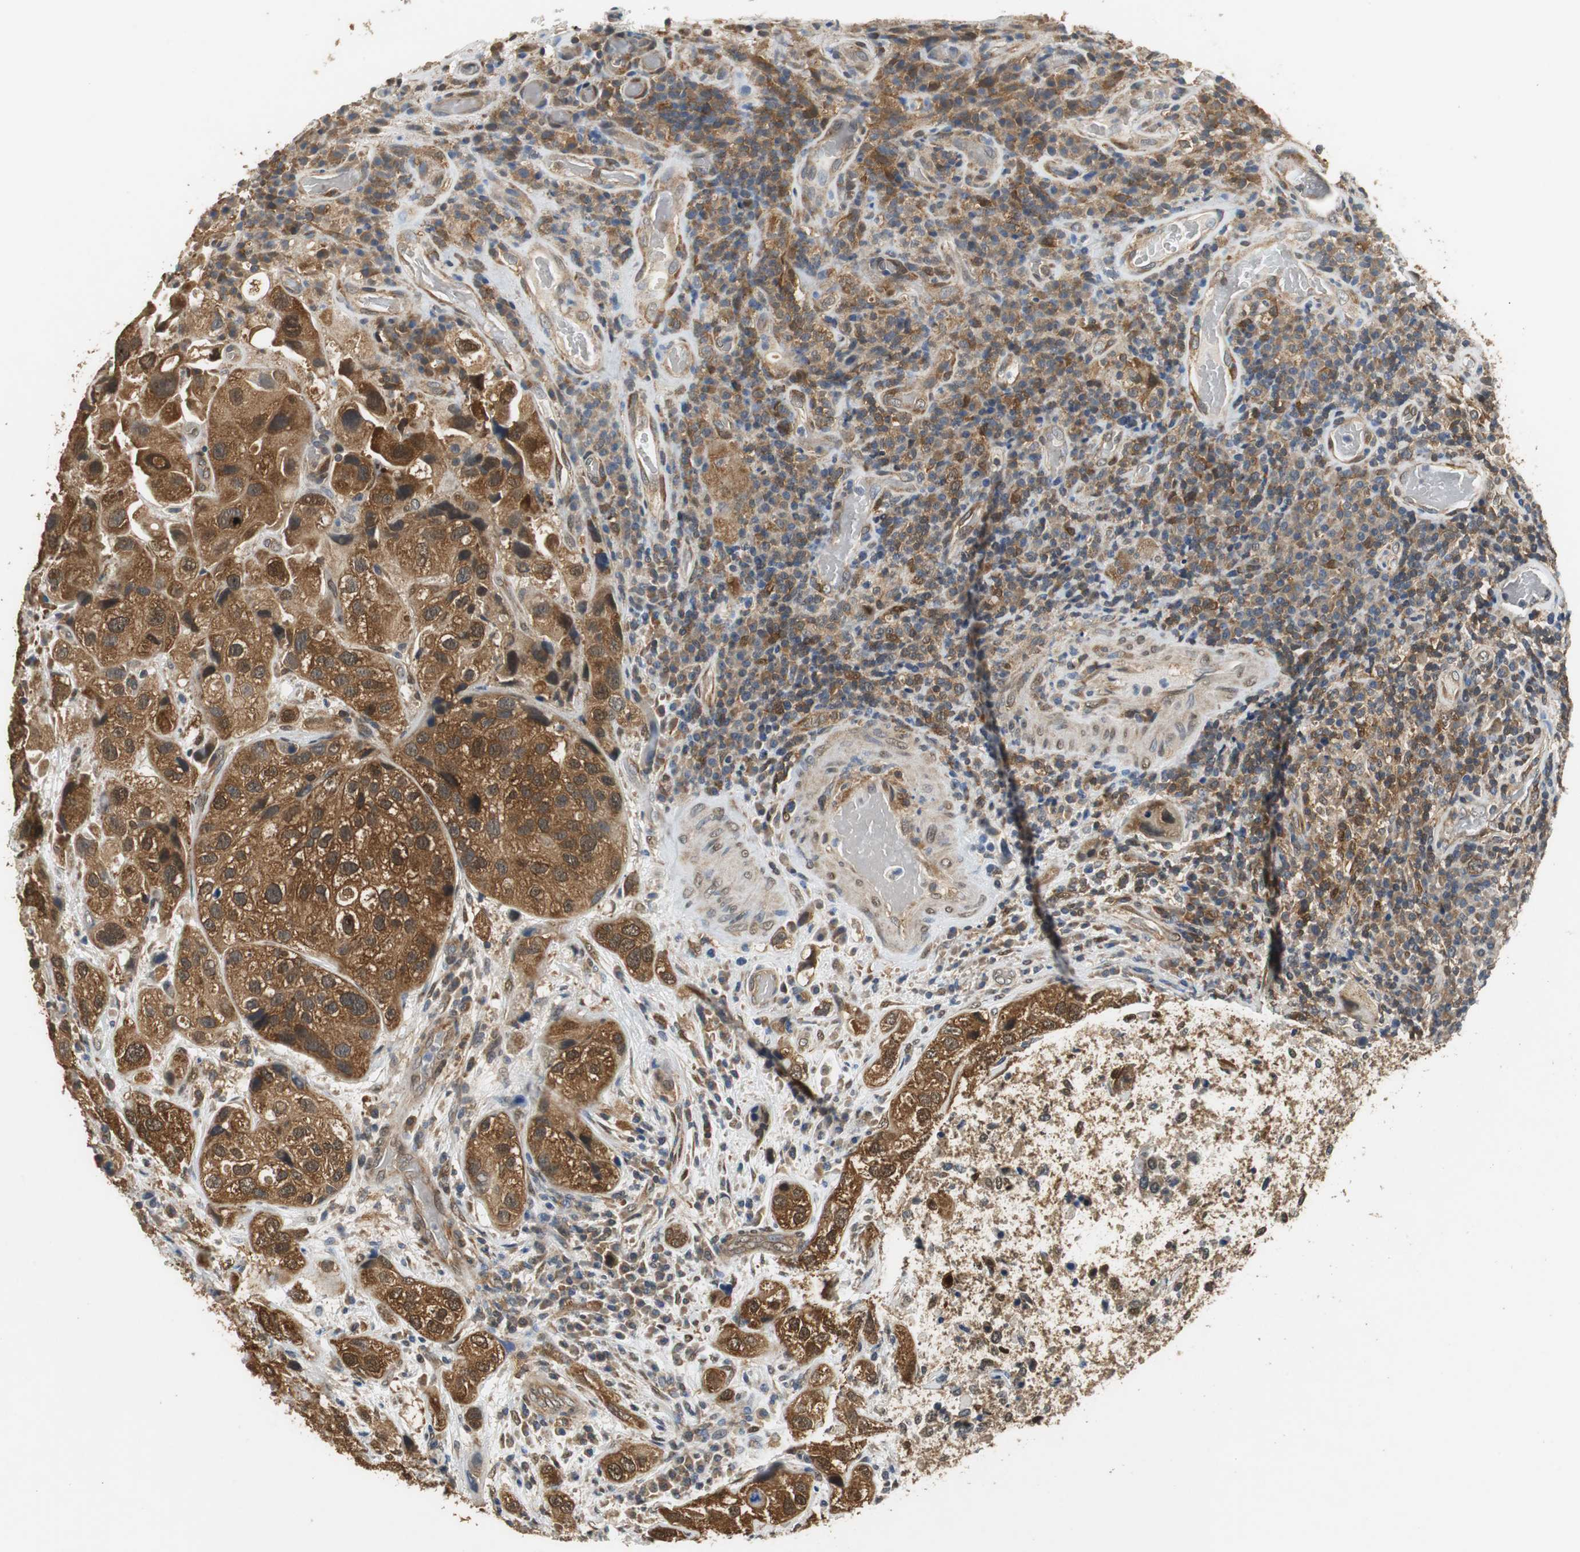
{"staining": {"intensity": "strong", "quantity": ">75%", "location": "cytoplasmic/membranous,nuclear"}, "tissue": "urothelial cancer", "cell_type": "Tumor cells", "image_type": "cancer", "snomed": [{"axis": "morphology", "description": "Urothelial carcinoma, High grade"}, {"axis": "topography", "description": "Urinary bladder"}], "caption": "IHC image of human urothelial cancer stained for a protein (brown), which reveals high levels of strong cytoplasmic/membranous and nuclear staining in approximately >75% of tumor cells.", "gene": "UBQLN2", "patient": {"sex": "female", "age": 64}}